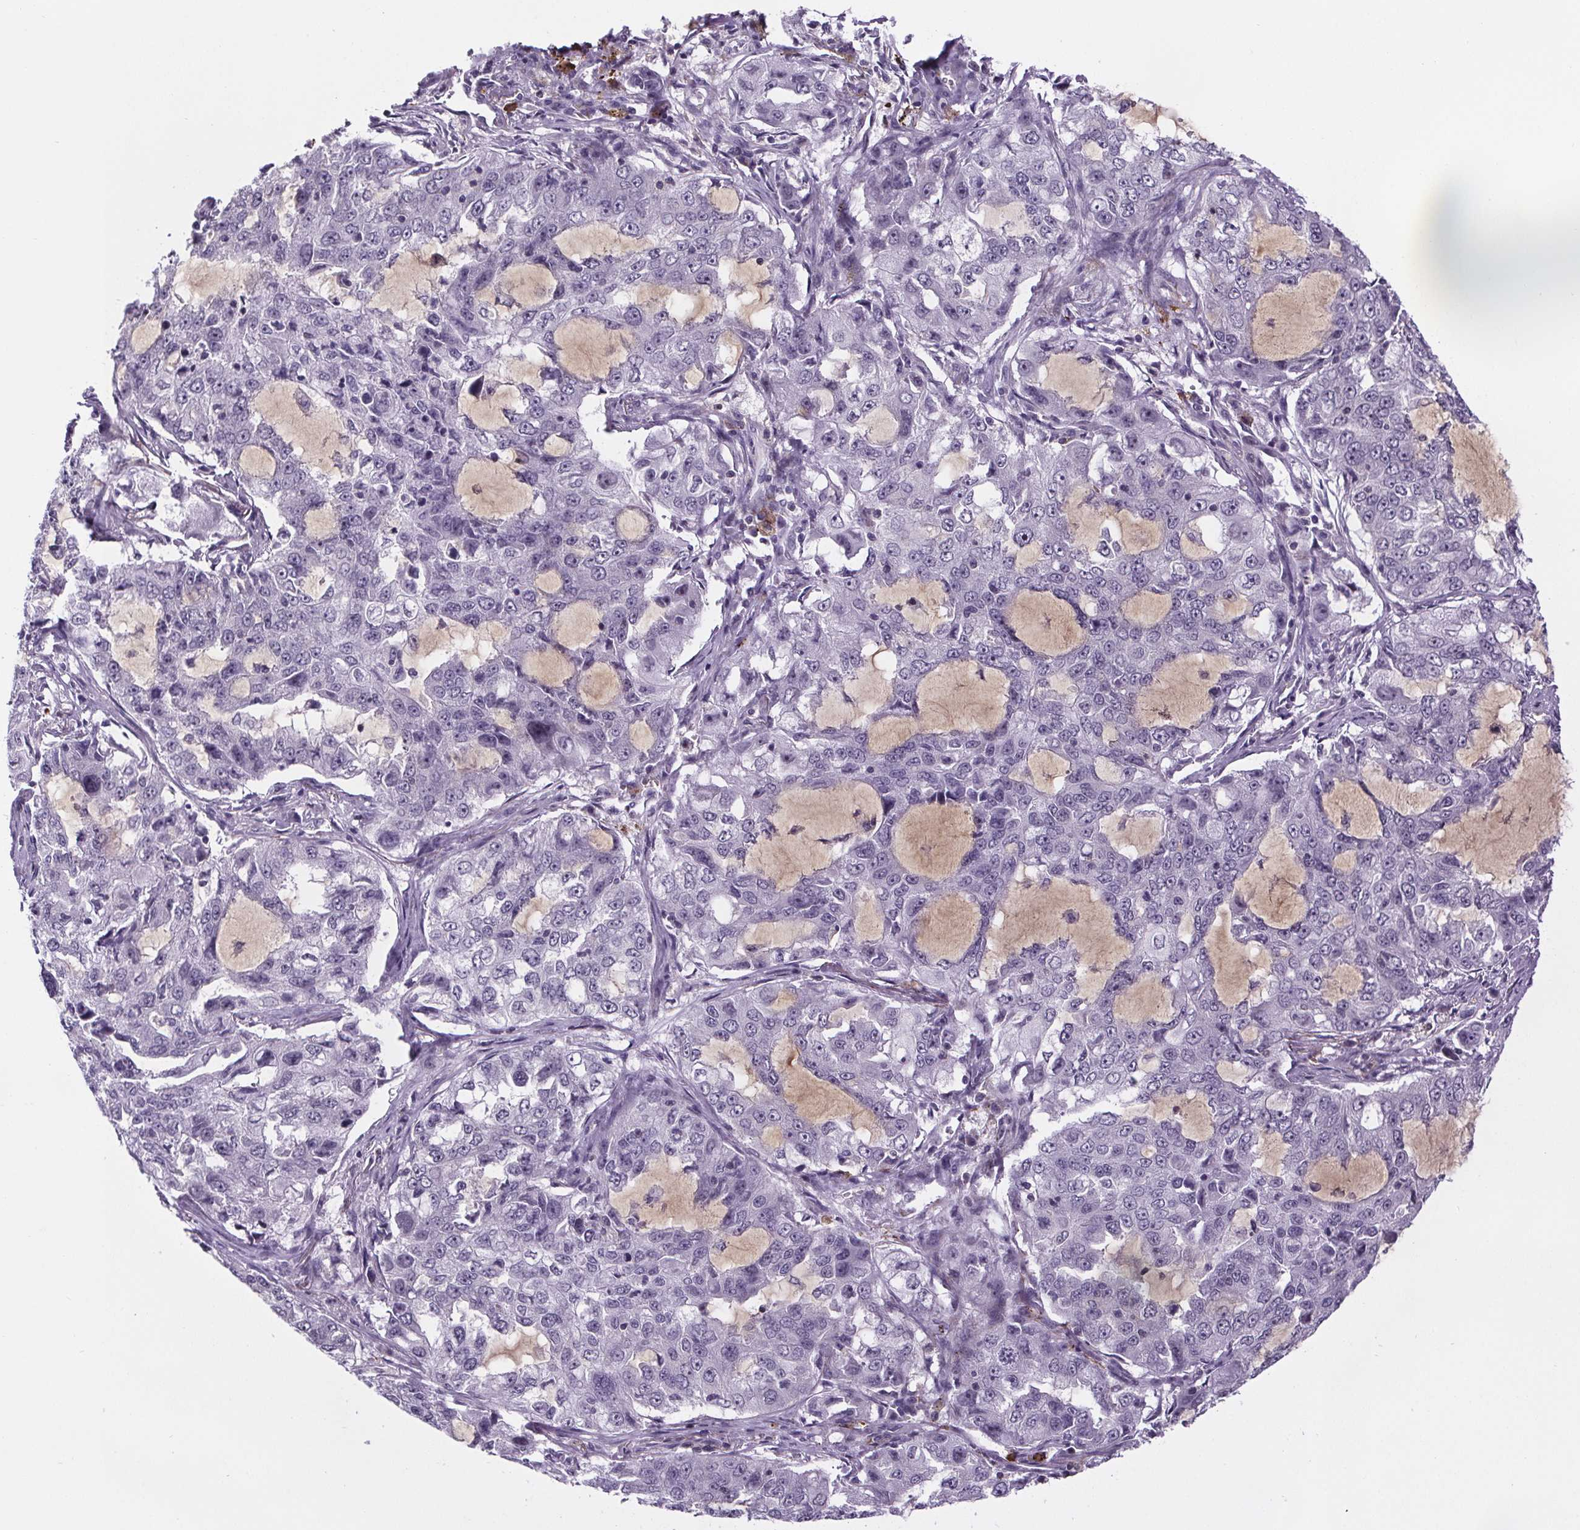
{"staining": {"intensity": "negative", "quantity": "none", "location": "none"}, "tissue": "lung cancer", "cell_type": "Tumor cells", "image_type": "cancer", "snomed": [{"axis": "morphology", "description": "Adenocarcinoma, NOS"}, {"axis": "topography", "description": "Lung"}], "caption": "The immunohistochemistry (IHC) image has no significant staining in tumor cells of lung cancer tissue. (Immunohistochemistry, brightfield microscopy, high magnification).", "gene": "TTC12", "patient": {"sex": "female", "age": 61}}